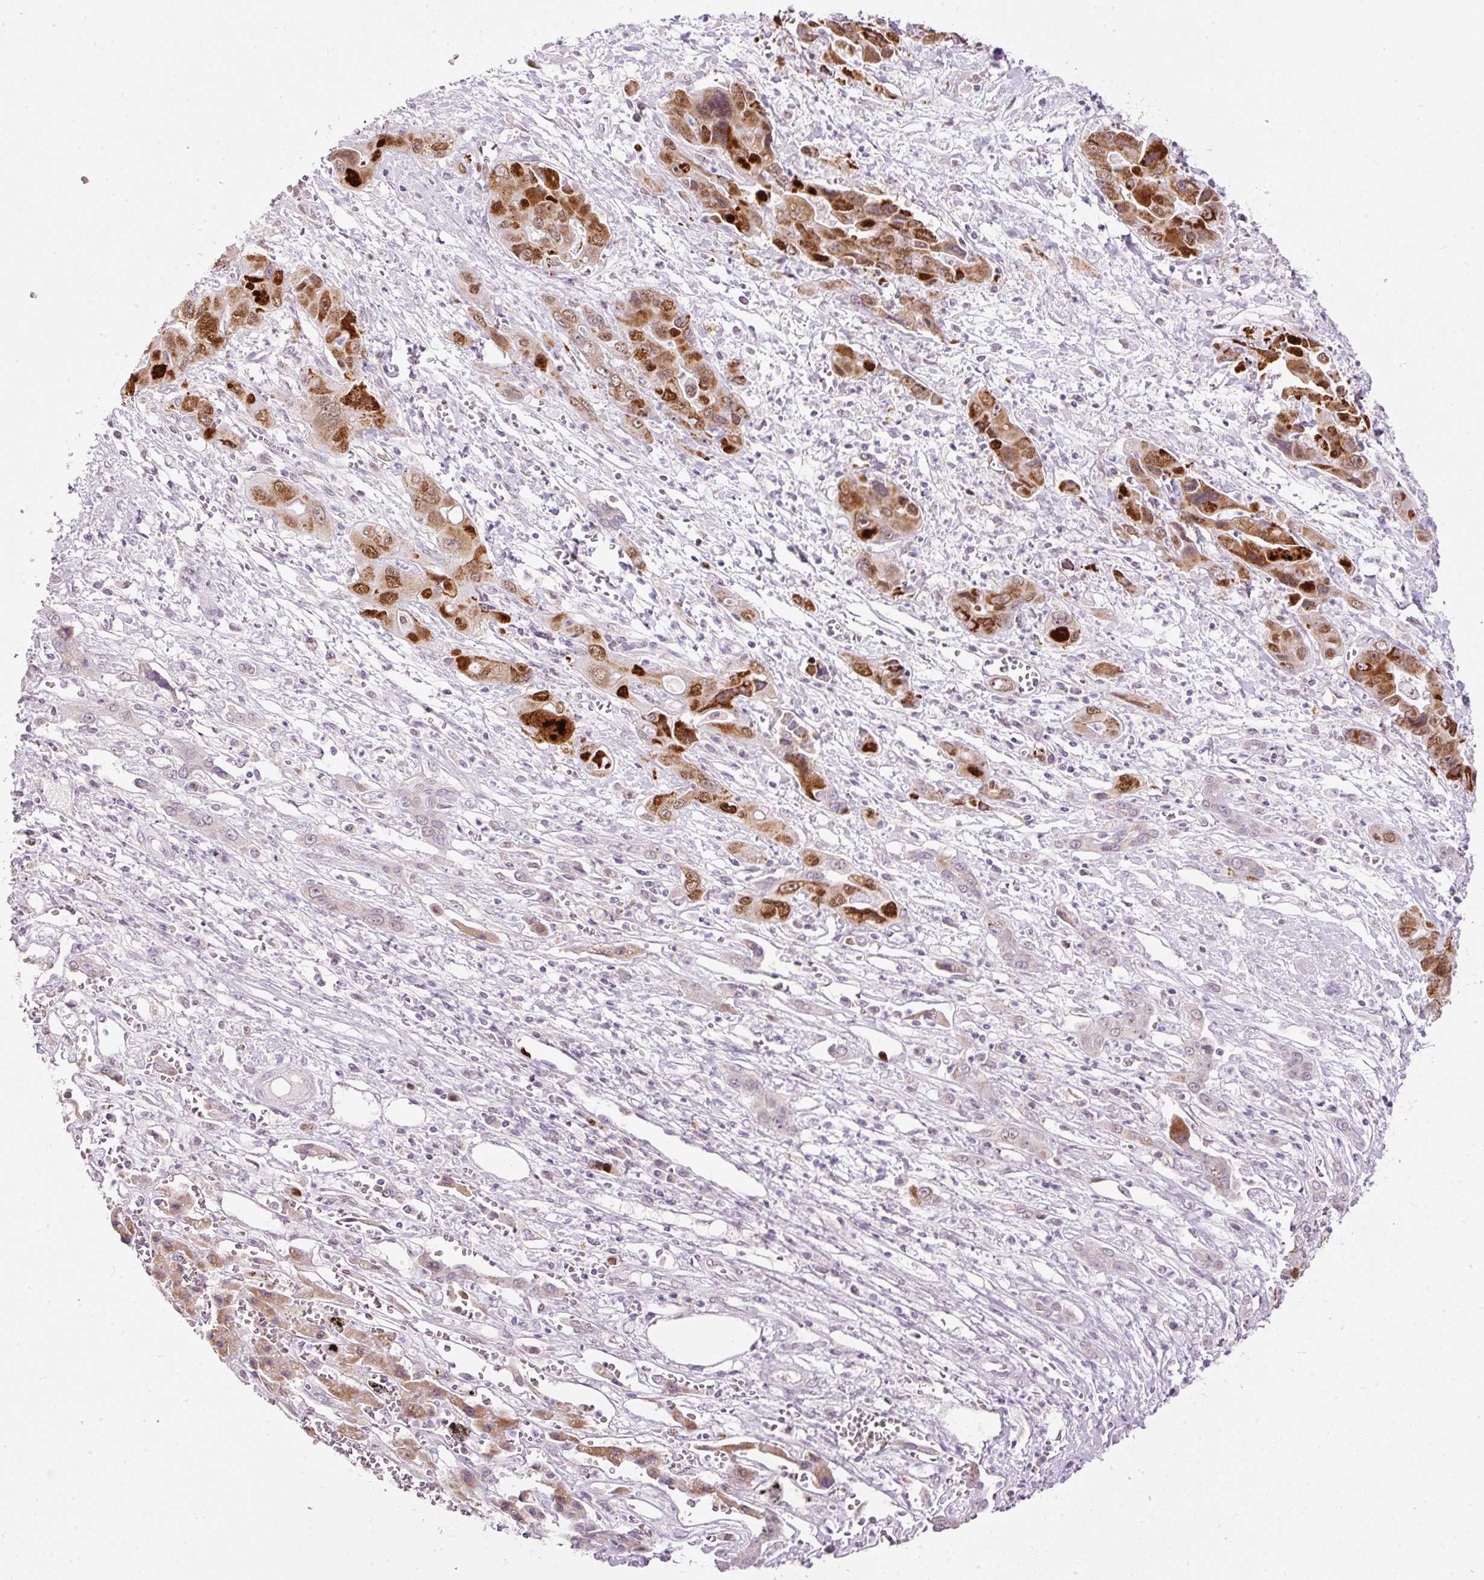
{"staining": {"intensity": "strong", "quantity": ">75%", "location": "cytoplasmic/membranous,nuclear"}, "tissue": "liver cancer", "cell_type": "Tumor cells", "image_type": "cancer", "snomed": [{"axis": "morphology", "description": "Cholangiocarcinoma"}, {"axis": "topography", "description": "Liver"}], "caption": "DAB immunohistochemical staining of human cholangiocarcinoma (liver) exhibits strong cytoplasmic/membranous and nuclear protein expression in about >75% of tumor cells.", "gene": "KPNA2", "patient": {"sex": "male", "age": 67}}